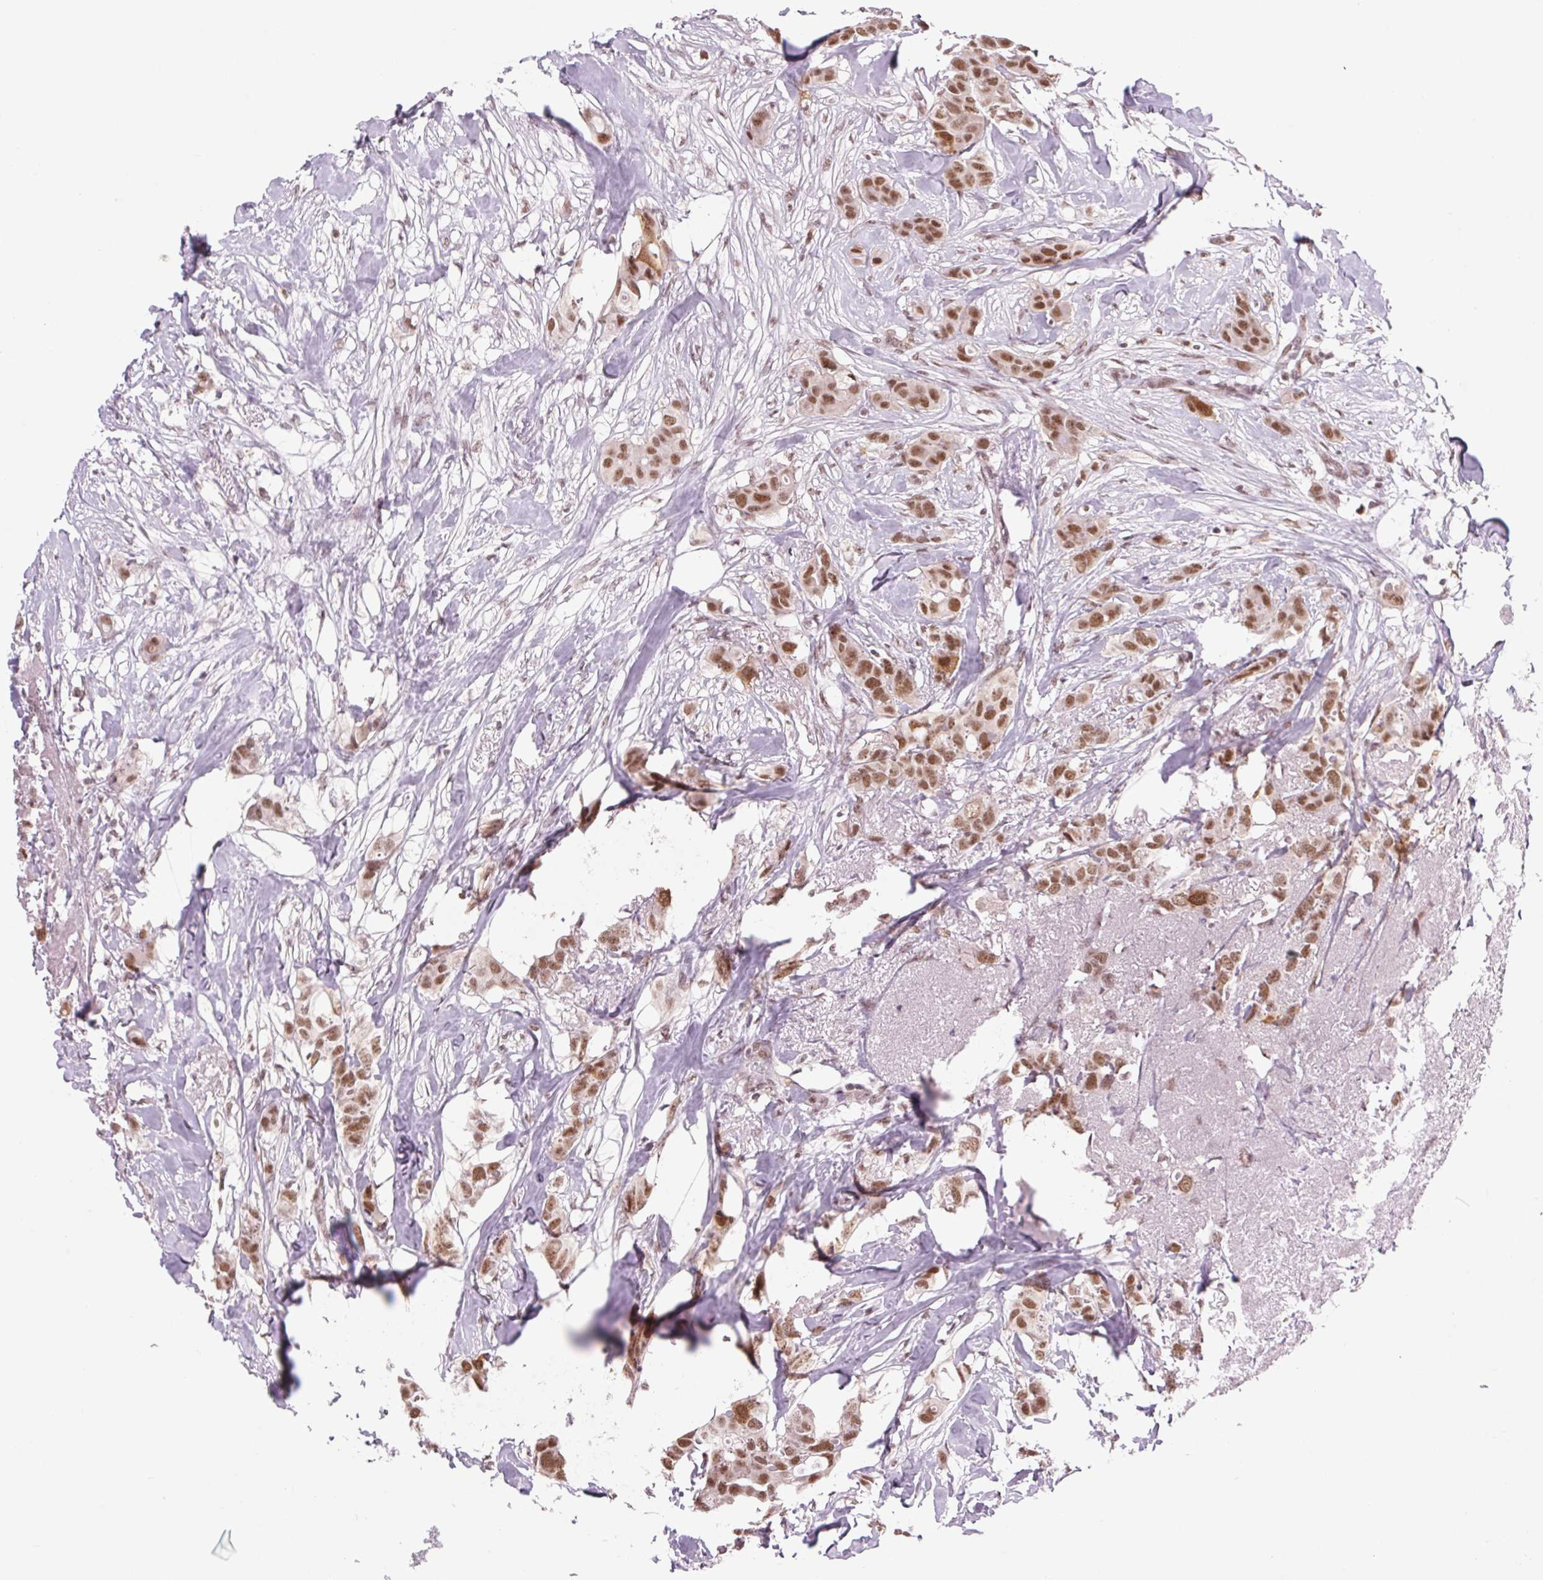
{"staining": {"intensity": "moderate", "quantity": ">75%", "location": "nuclear"}, "tissue": "breast cancer", "cell_type": "Tumor cells", "image_type": "cancer", "snomed": [{"axis": "morphology", "description": "Duct carcinoma"}, {"axis": "topography", "description": "Breast"}], "caption": "An image showing moderate nuclear staining in about >75% of tumor cells in infiltrating ductal carcinoma (breast), as visualized by brown immunohistochemical staining.", "gene": "CD2BP2", "patient": {"sex": "female", "age": 62}}